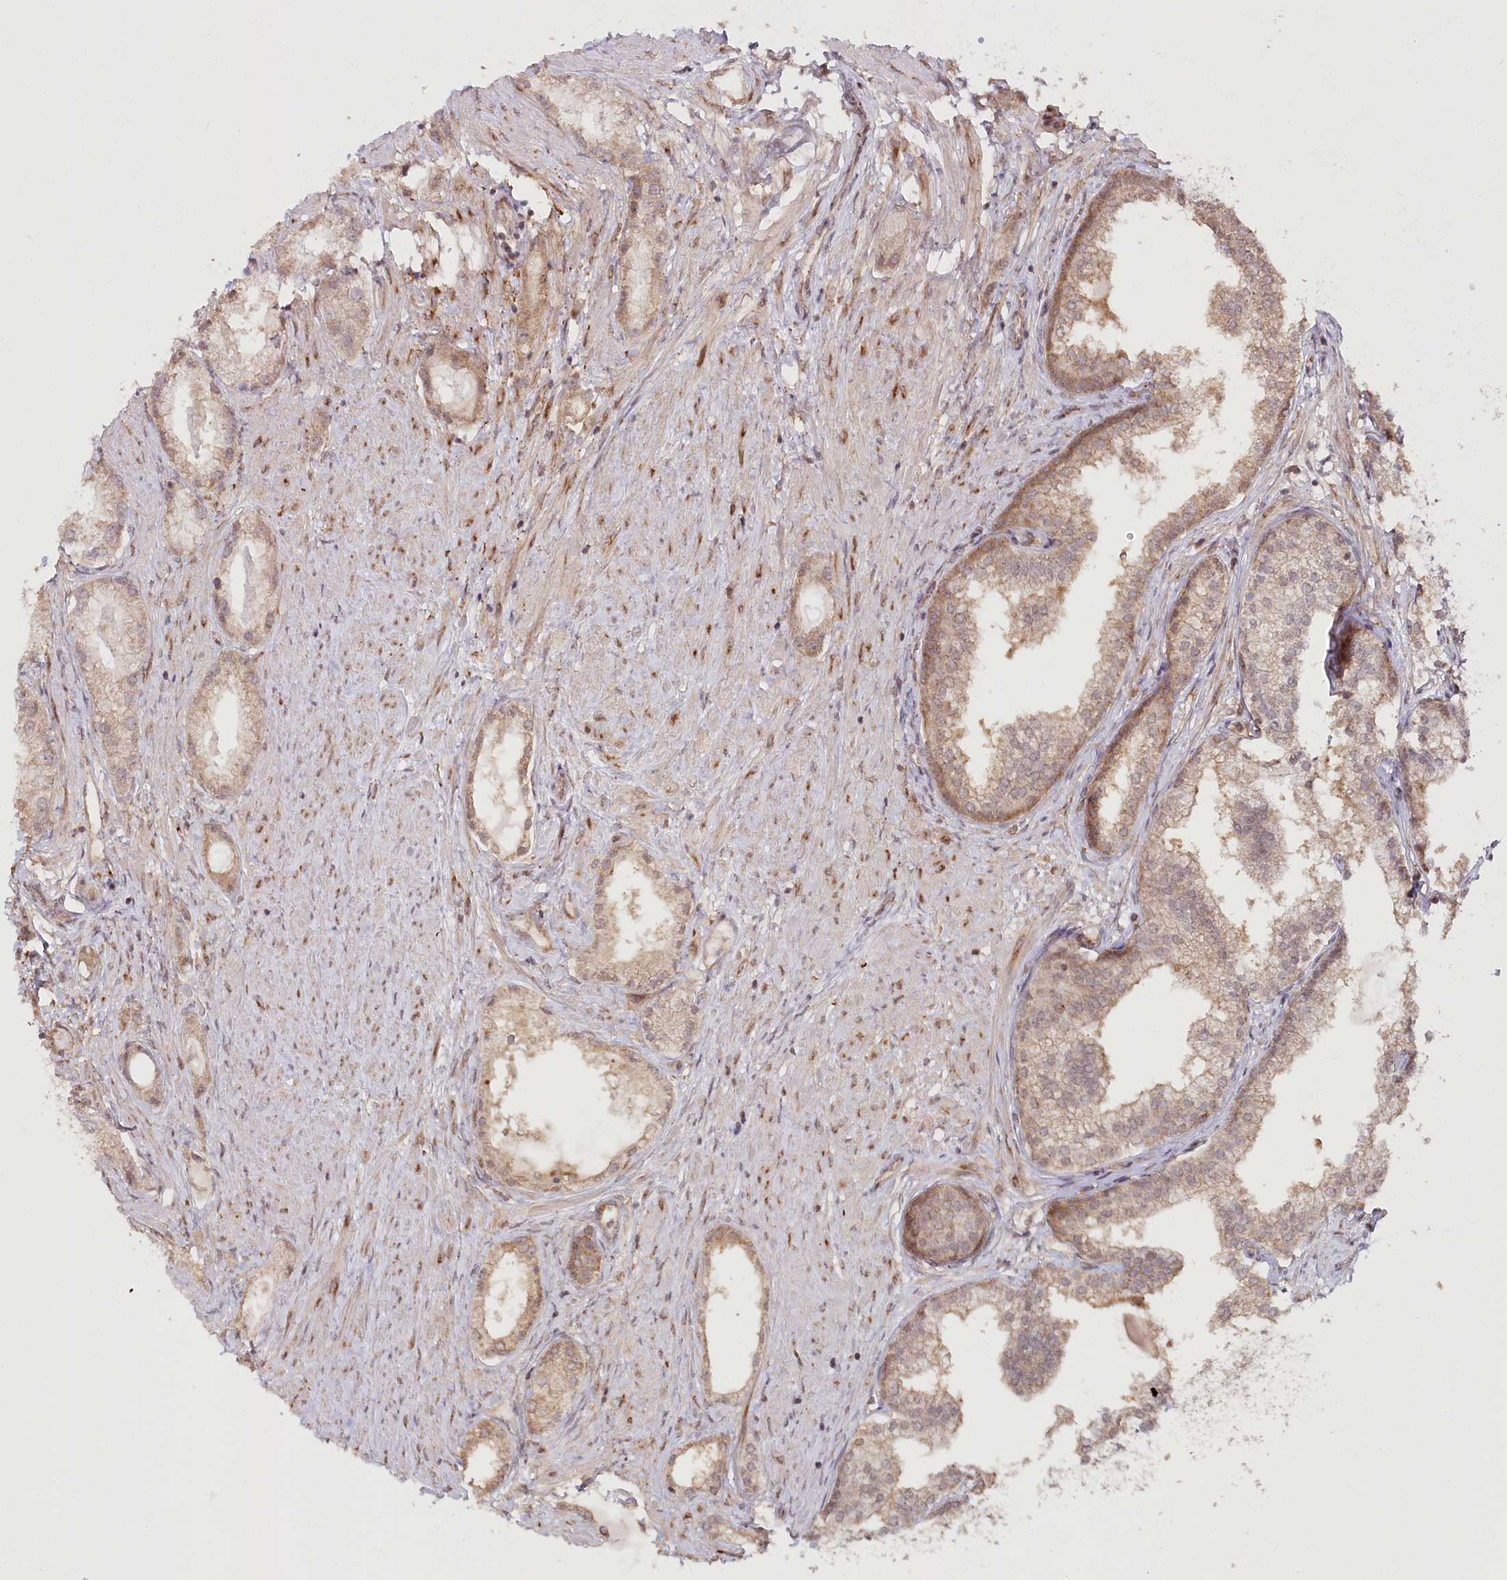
{"staining": {"intensity": "weak", "quantity": ">75%", "location": "cytoplasmic/membranous"}, "tissue": "prostate cancer", "cell_type": "Tumor cells", "image_type": "cancer", "snomed": [{"axis": "morphology", "description": "Adenocarcinoma, Low grade"}, {"axis": "topography", "description": "Prostate"}], "caption": "Prostate low-grade adenocarcinoma tissue displays weak cytoplasmic/membranous positivity in about >75% of tumor cells, visualized by immunohistochemistry.", "gene": "OTUD4", "patient": {"sex": "male", "age": 62}}